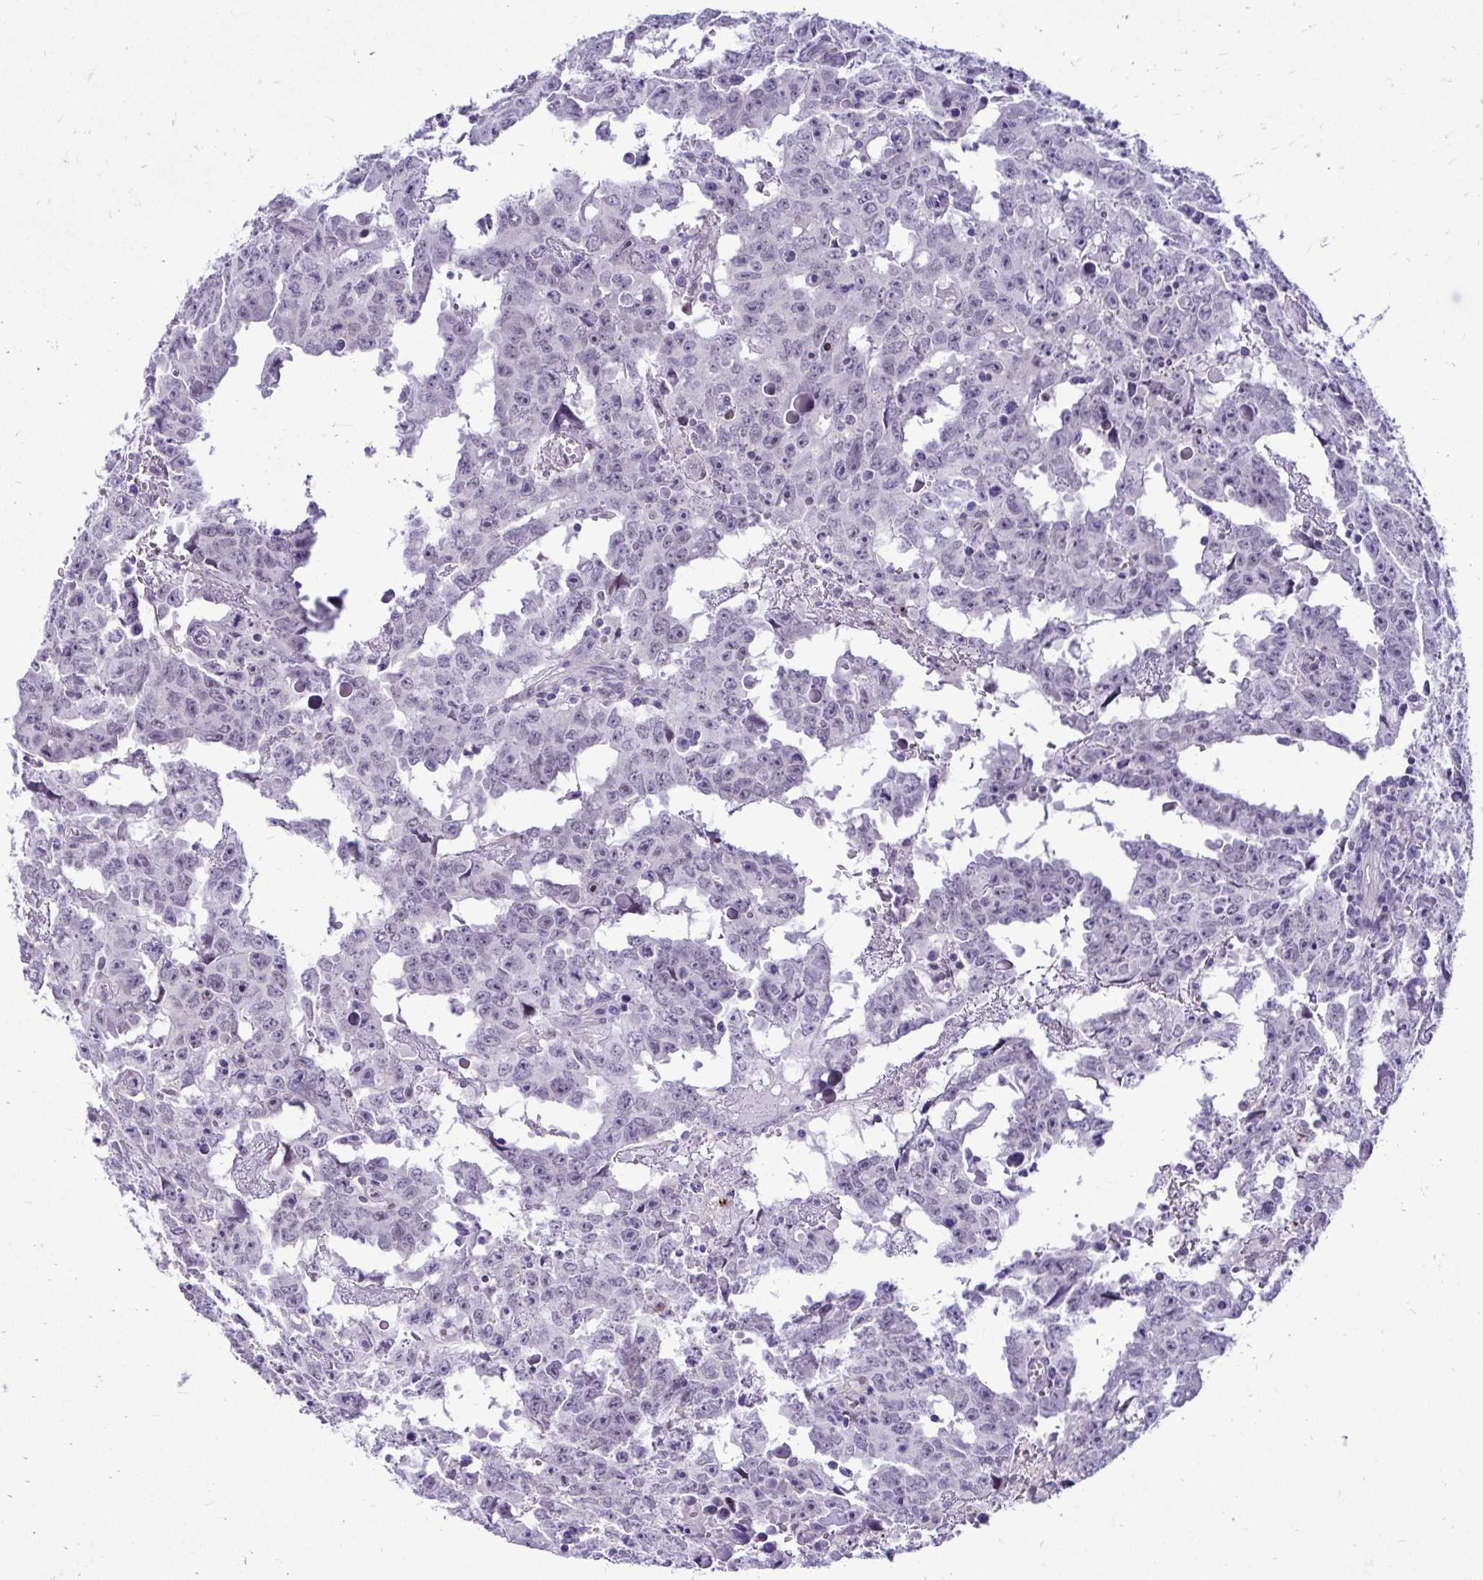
{"staining": {"intensity": "negative", "quantity": "none", "location": "none"}, "tissue": "testis cancer", "cell_type": "Tumor cells", "image_type": "cancer", "snomed": [{"axis": "morphology", "description": "Carcinoma, Embryonal, NOS"}, {"axis": "topography", "description": "Testis"}], "caption": "There is no significant positivity in tumor cells of embryonal carcinoma (testis). (IHC, brightfield microscopy, high magnification).", "gene": "ZSWIM9", "patient": {"sex": "male", "age": 22}}